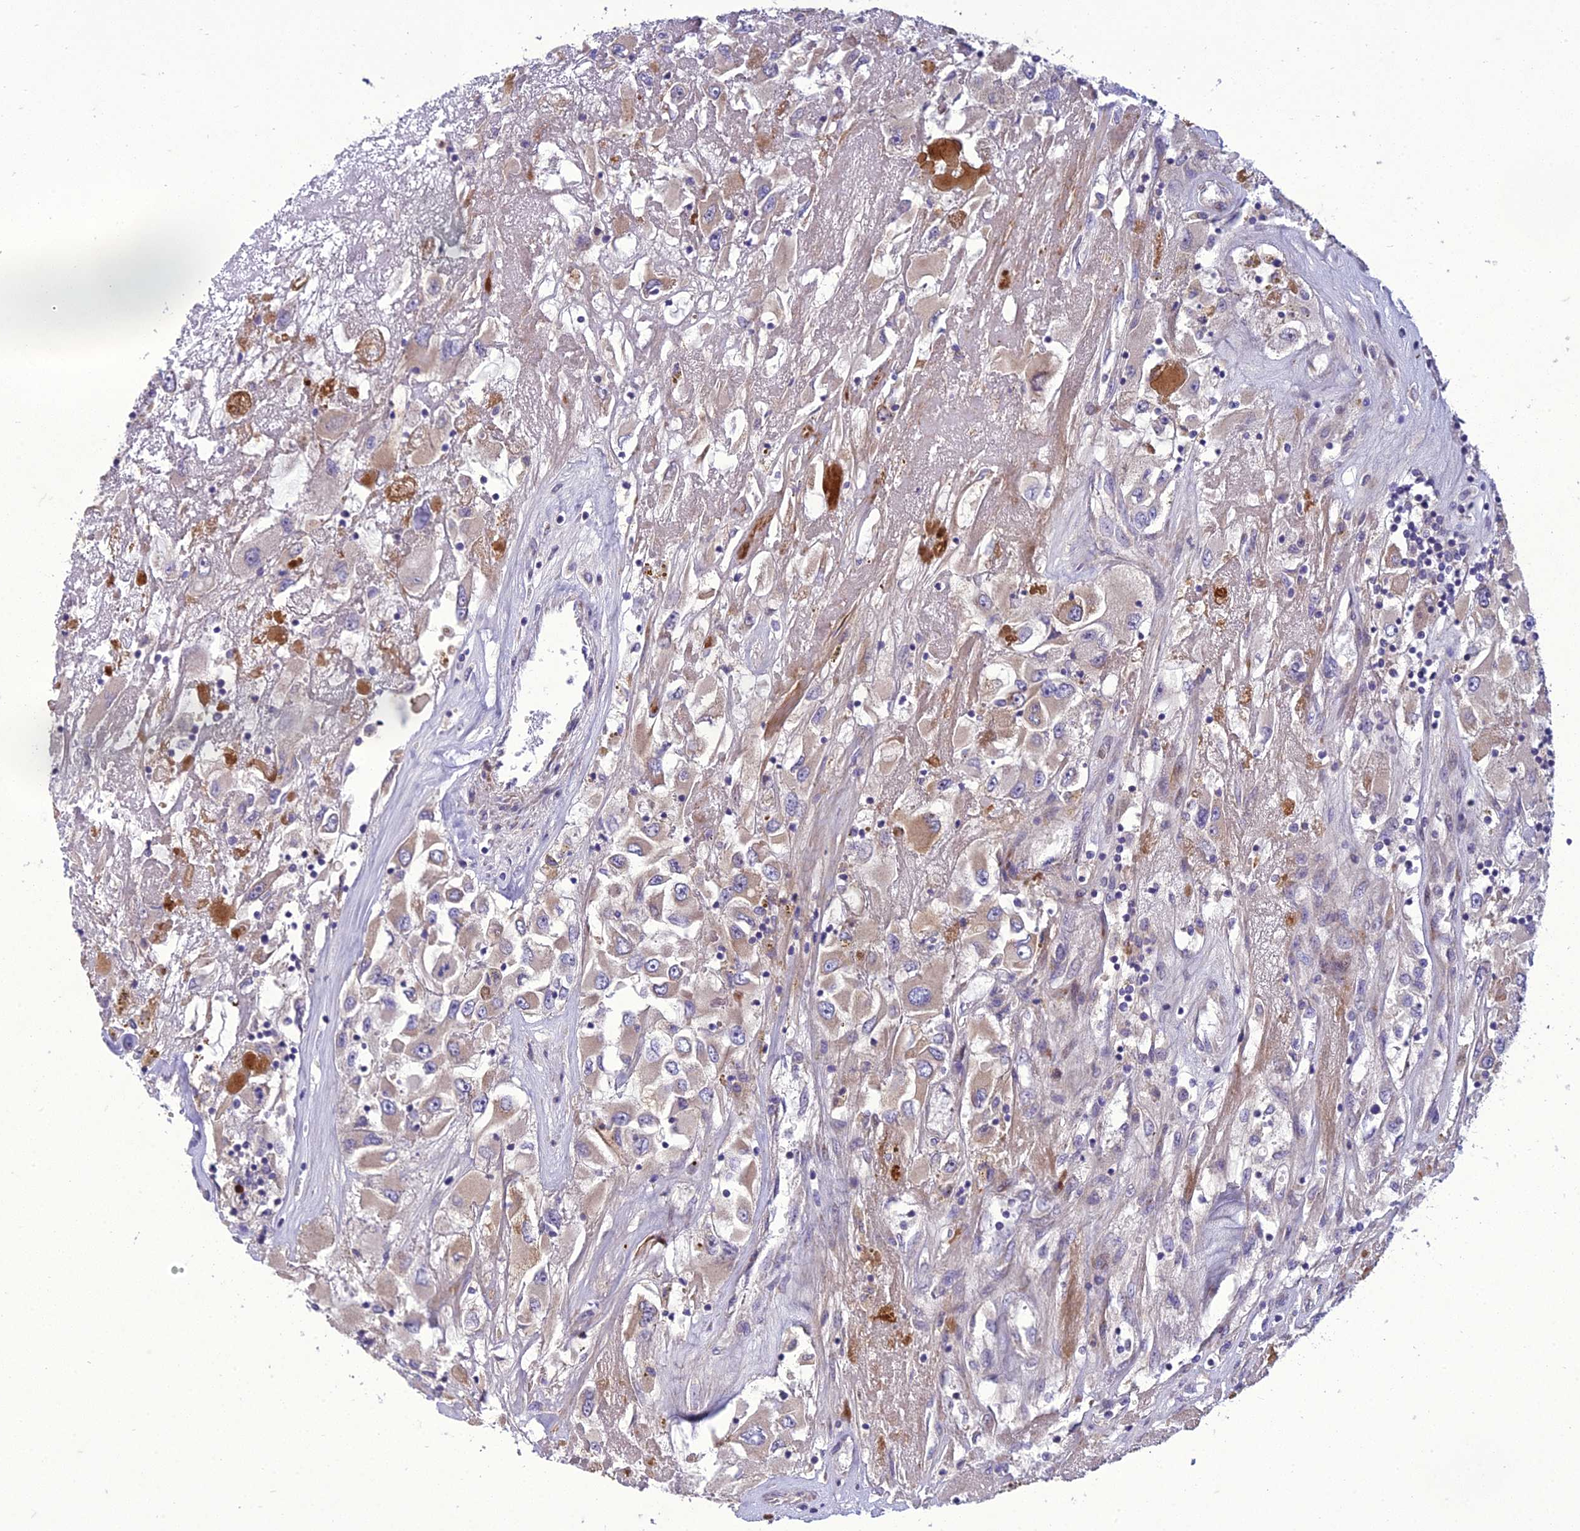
{"staining": {"intensity": "weak", "quantity": "25%-75%", "location": "cytoplasmic/membranous"}, "tissue": "renal cancer", "cell_type": "Tumor cells", "image_type": "cancer", "snomed": [{"axis": "morphology", "description": "Adenocarcinoma, NOS"}, {"axis": "topography", "description": "Kidney"}], "caption": "This micrograph displays immunohistochemistry staining of renal cancer (adenocarcinoma), with low weak cytoplasmic/membranous staining in approximately 25%-75% of tumor cells.", "gene": "ADIPOR2", "patient": {"sex": "female", "age": 52}}